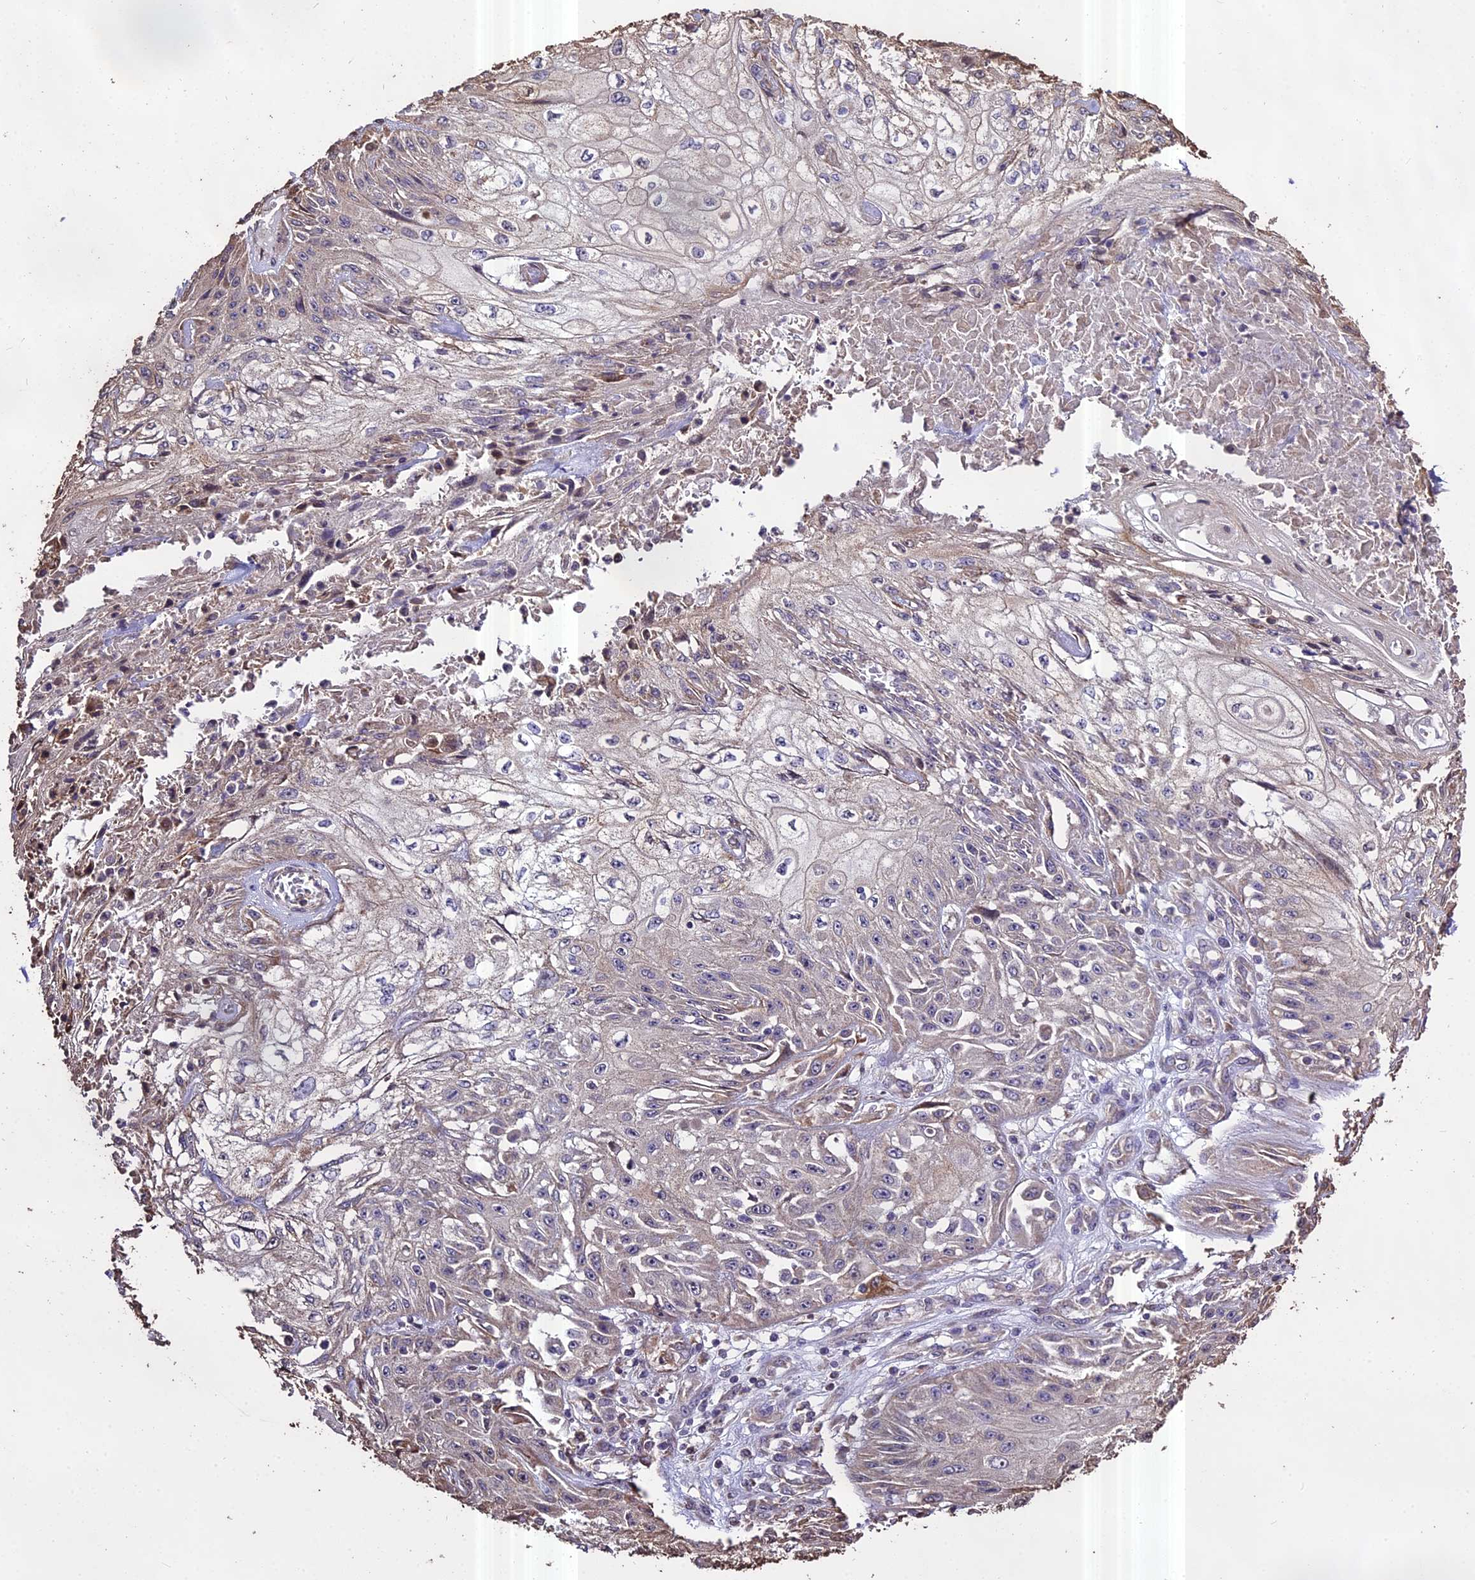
{"staining": {"intensity": "negative", "quantity": "none", "location": "none"}, "tissue": "skin cancer", "cell_type": "Tumor cells", "image_type": "cancer", "snomed": [{"axis": "morphology", "description": "Squamous cell carcinoma, NOS"}, {"axis": "morphology", "description": "Squamous cell carcinoma, metastatic, NOS"}, {"axis": "topography", "description": "Skin"}, {"axis": "topography", "description": "Lymph node"}], "caption": "High magnification brightfield microscopy of skin cancer (metastatic squamous cell carcinoma) stained with DAB (brown) and counterstained with hematoxylin (blue): tumor cells show no significant expression.", "gene": "PGPEP1L", "patient": {"sex": "male", "age": 75}}